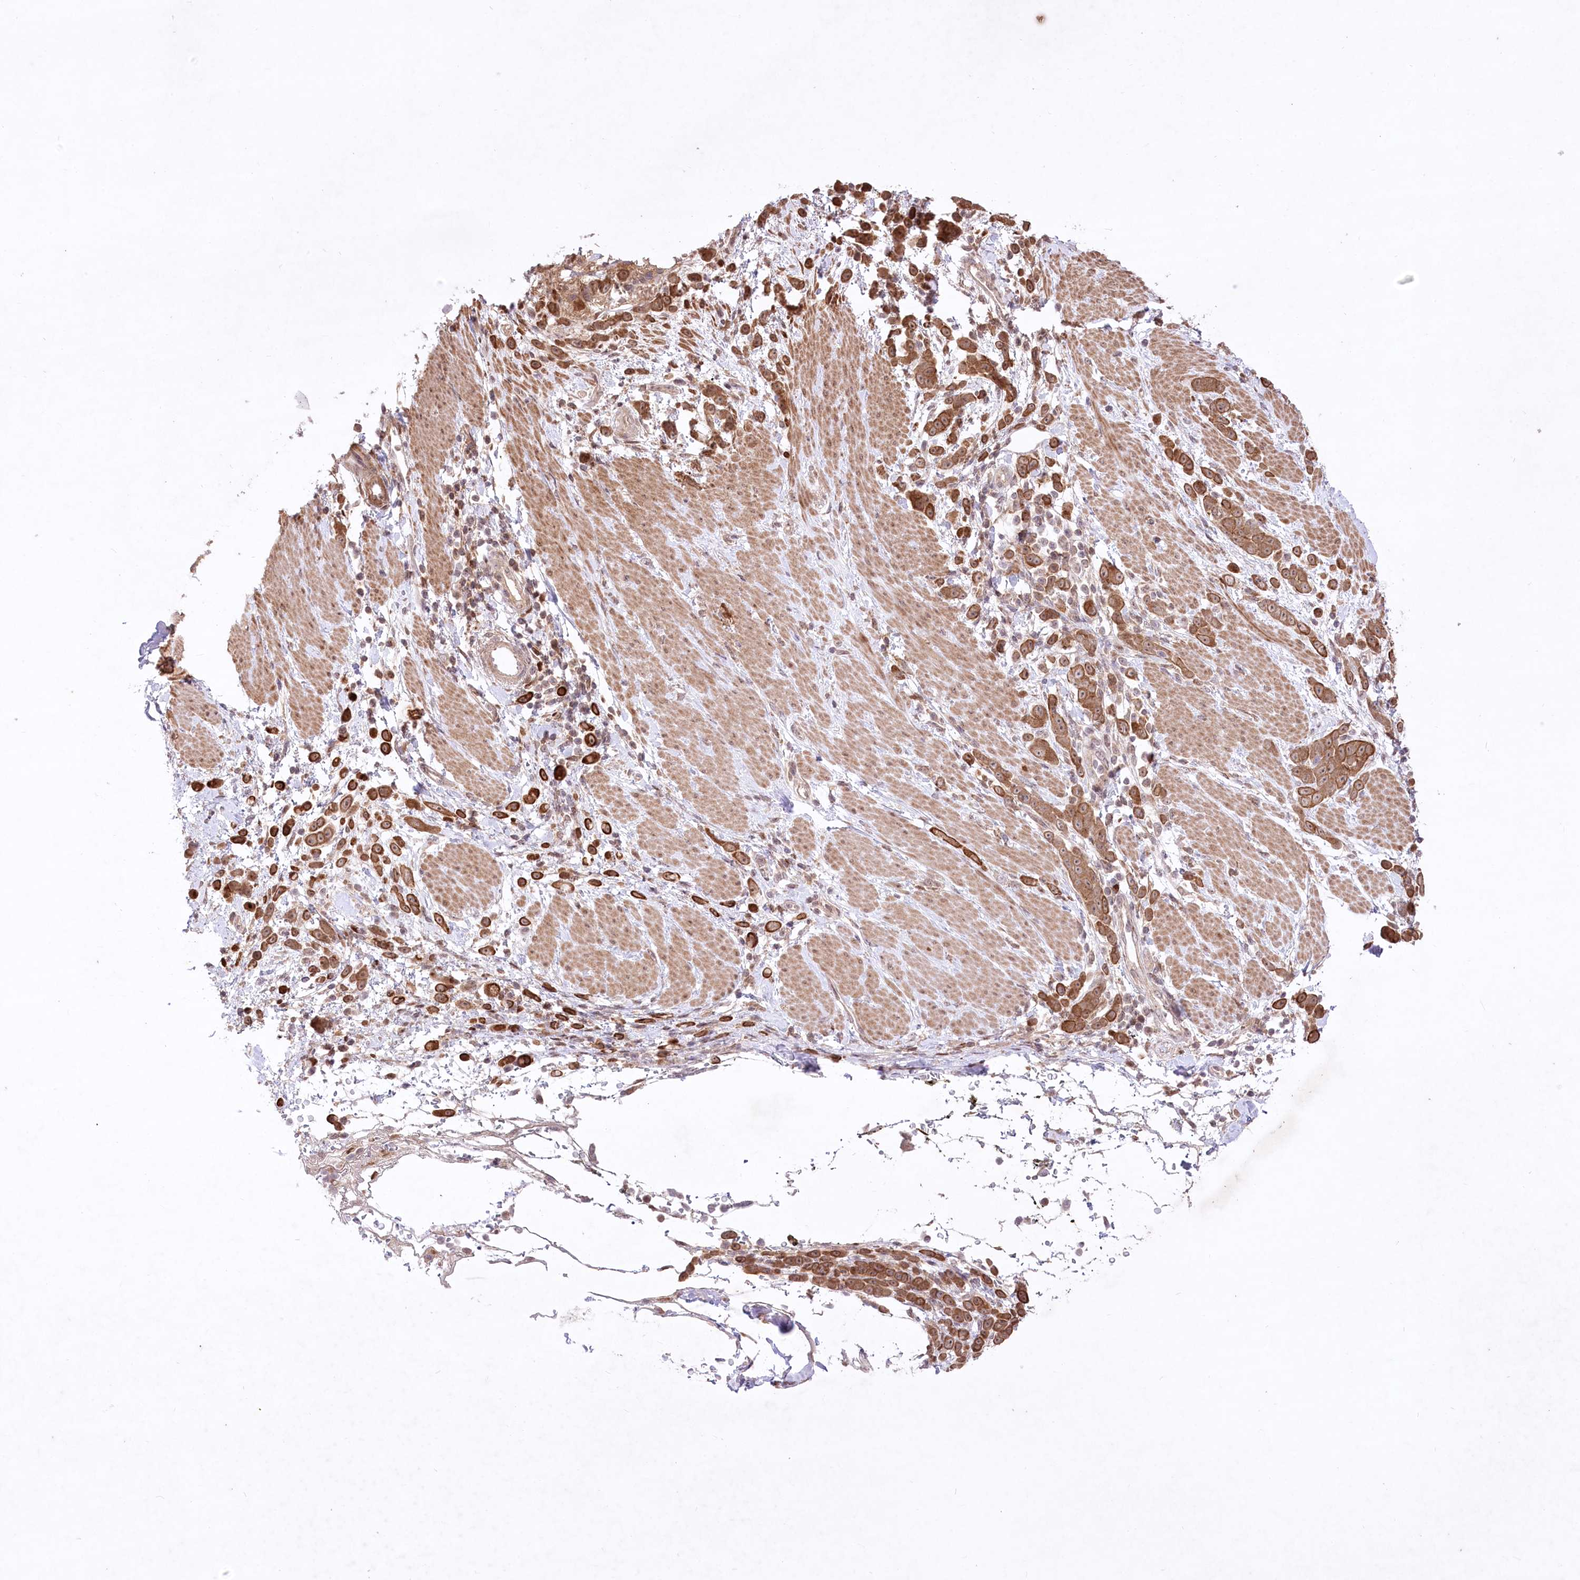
{"staining": {"intensity": "strong", "quantity": ">75%", "location": "cytoplasmic/membranous"}, "tissue": "pancreatic cancer", "cell_type": "Tumor cells", "image_type": "cancer", "snomed": [{"axis": "morphology", "description": "Normal tissue, NOS"}, {"axis": "morphology", "description": "Adenocarcinoma, NOS"}, {"axis": "topography", "description": "Pancreas"}], "caption": "Tumor cells show high levels of strong cytoplasmic/membranous staining in about >75% of cells in pancreatic cancer.", "gene": "HELT", "patient": {"sex": "female", "age": 64}}